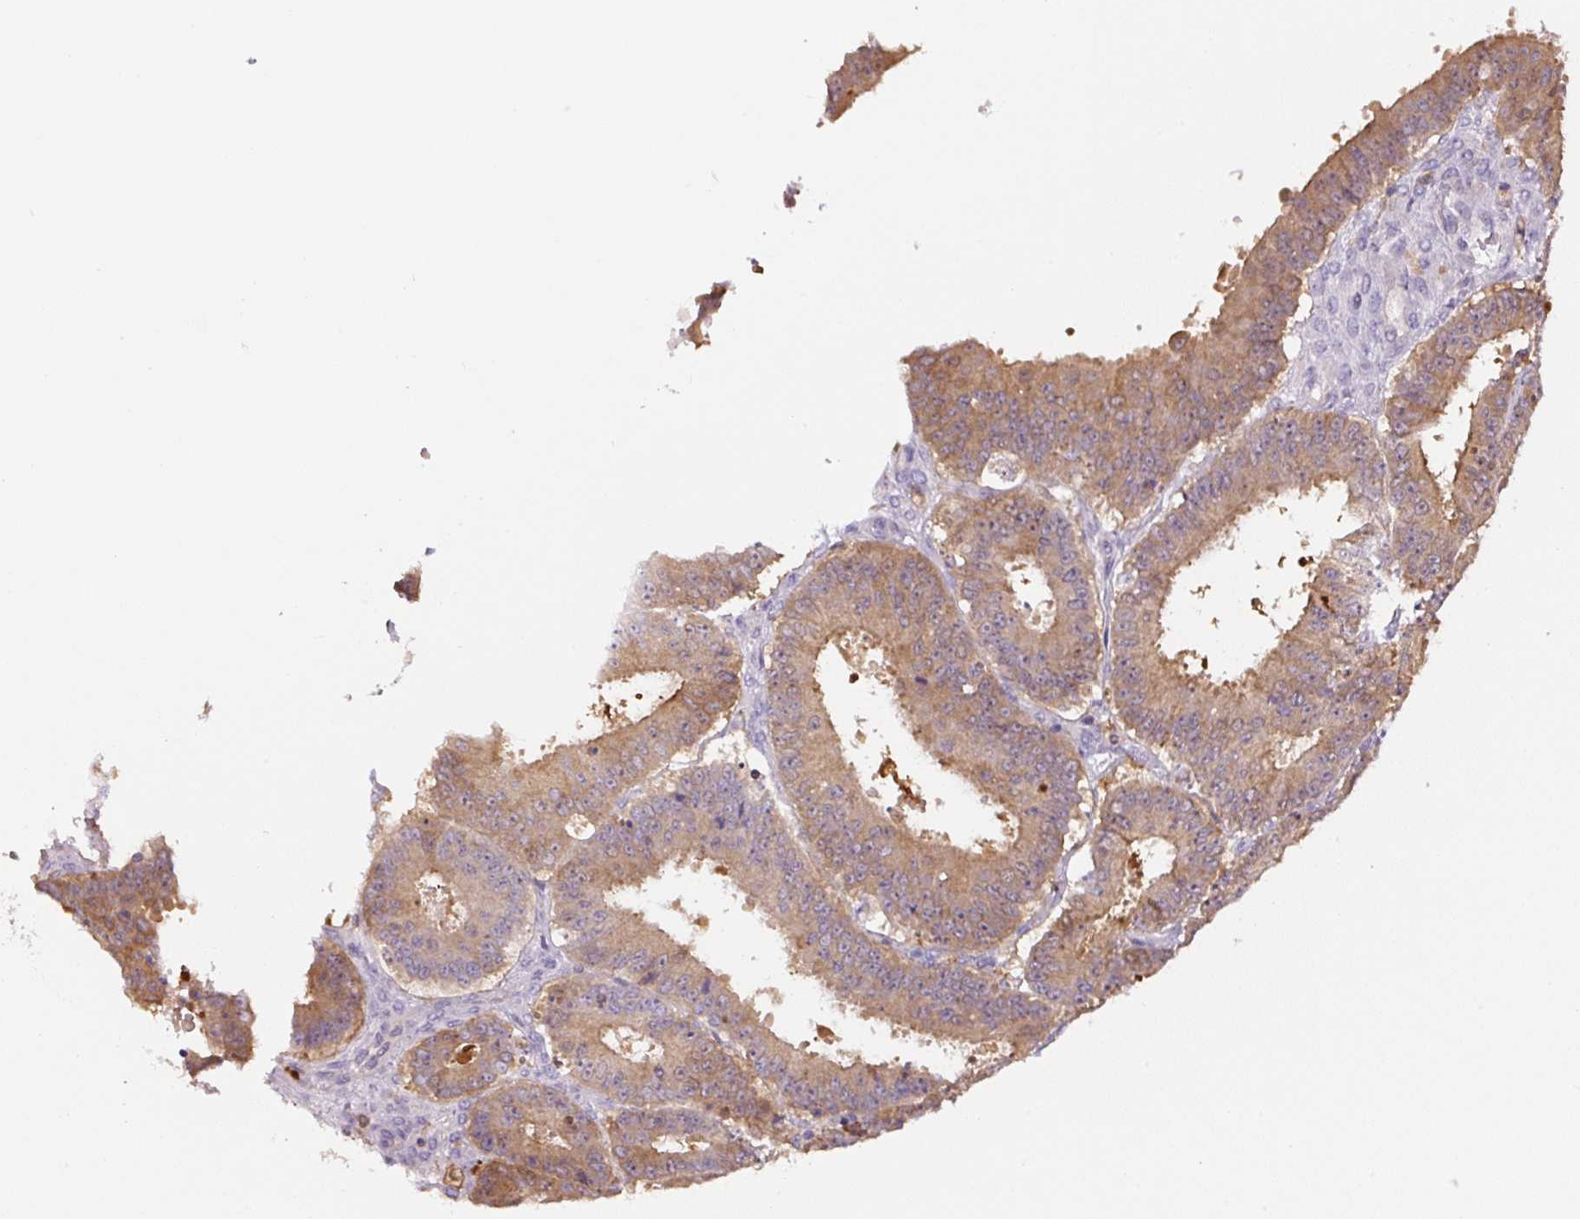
{"staining": {"intensity": "moderate", "quantity": ">75%", "location": "cytoplasmic/membranous"}, "tissue": "ovarian cancer", "cell_type": "Tumor cells", "image_type": "cancer", "snomed": [{"axis": "morphology", "description": "Carcinoma, endometroid"}, {"axis": "topography", "description": "Appendix"}, {"axis": "topography", "description": "Ovary"}], "caption": "A micrograph of ovarian endometroid carcinoma stained for a protein reveals moderate cytoplasmic/membranous brown staining in tumor cells.", "gene": "SPSB2", "patient": {"sex": "female", "age": 42}}